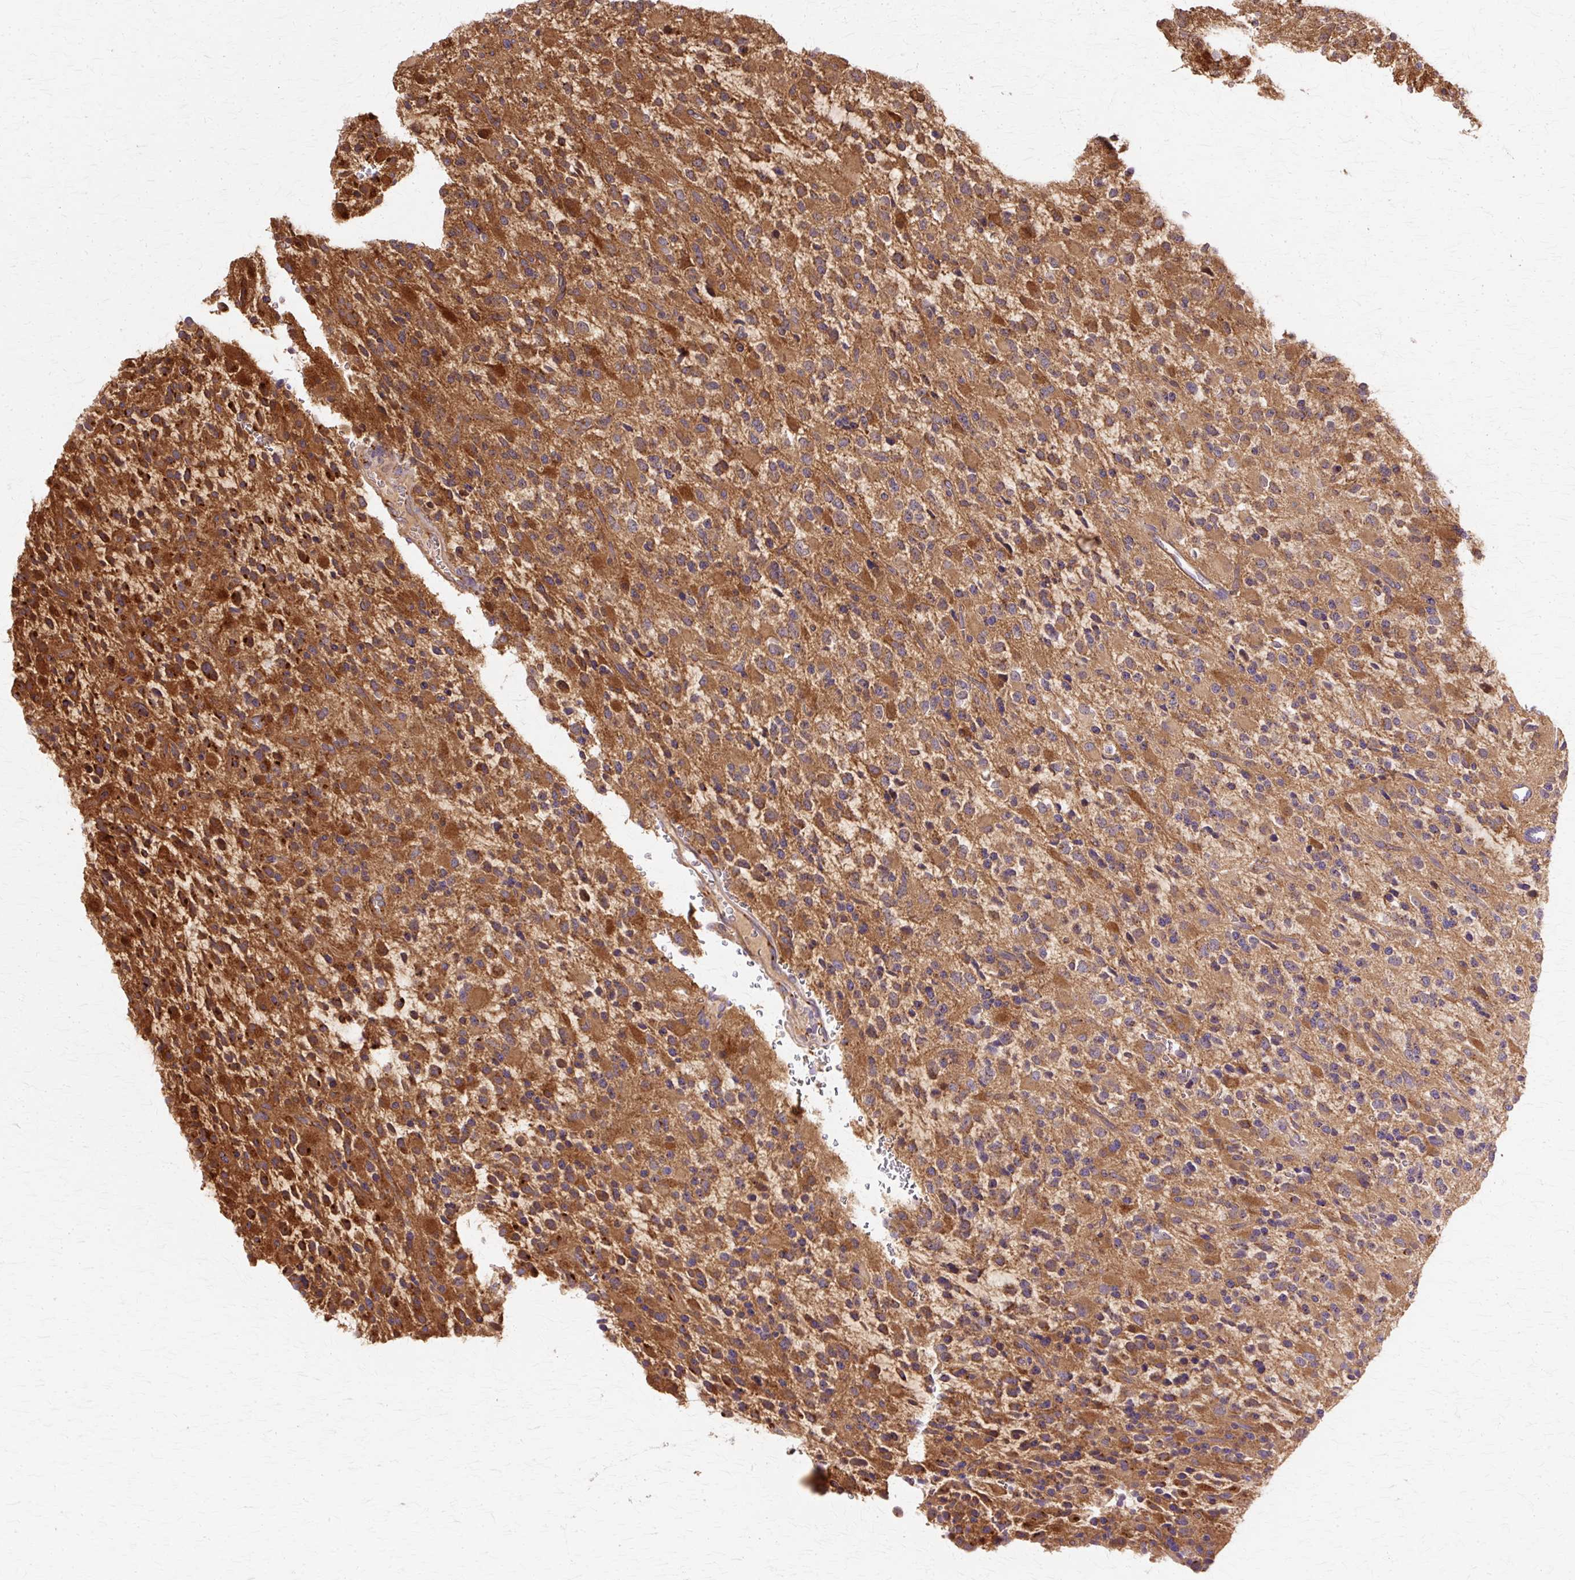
{"staining": {"intensity": "strong", "quantity": "25%-75%", "location": "cytoplasmic/membranous"}, "tissue": "glioma", "cell_type": "Tumor cells", "image_type": "cancer", "snomed": [{"axis": "morphology", "description": "Glioma, malignant, High grade"}, {"axis": "topography", "description": "Brain"}], "caption": "Protein staining of malignant glioma (high-grade) tissue demonstrates strong cytoplasmic/membranous expression in approximately 25%-75% of tumor cells.", "gene": "COPB1", "patient": {"sex": "male", "age": 34}}